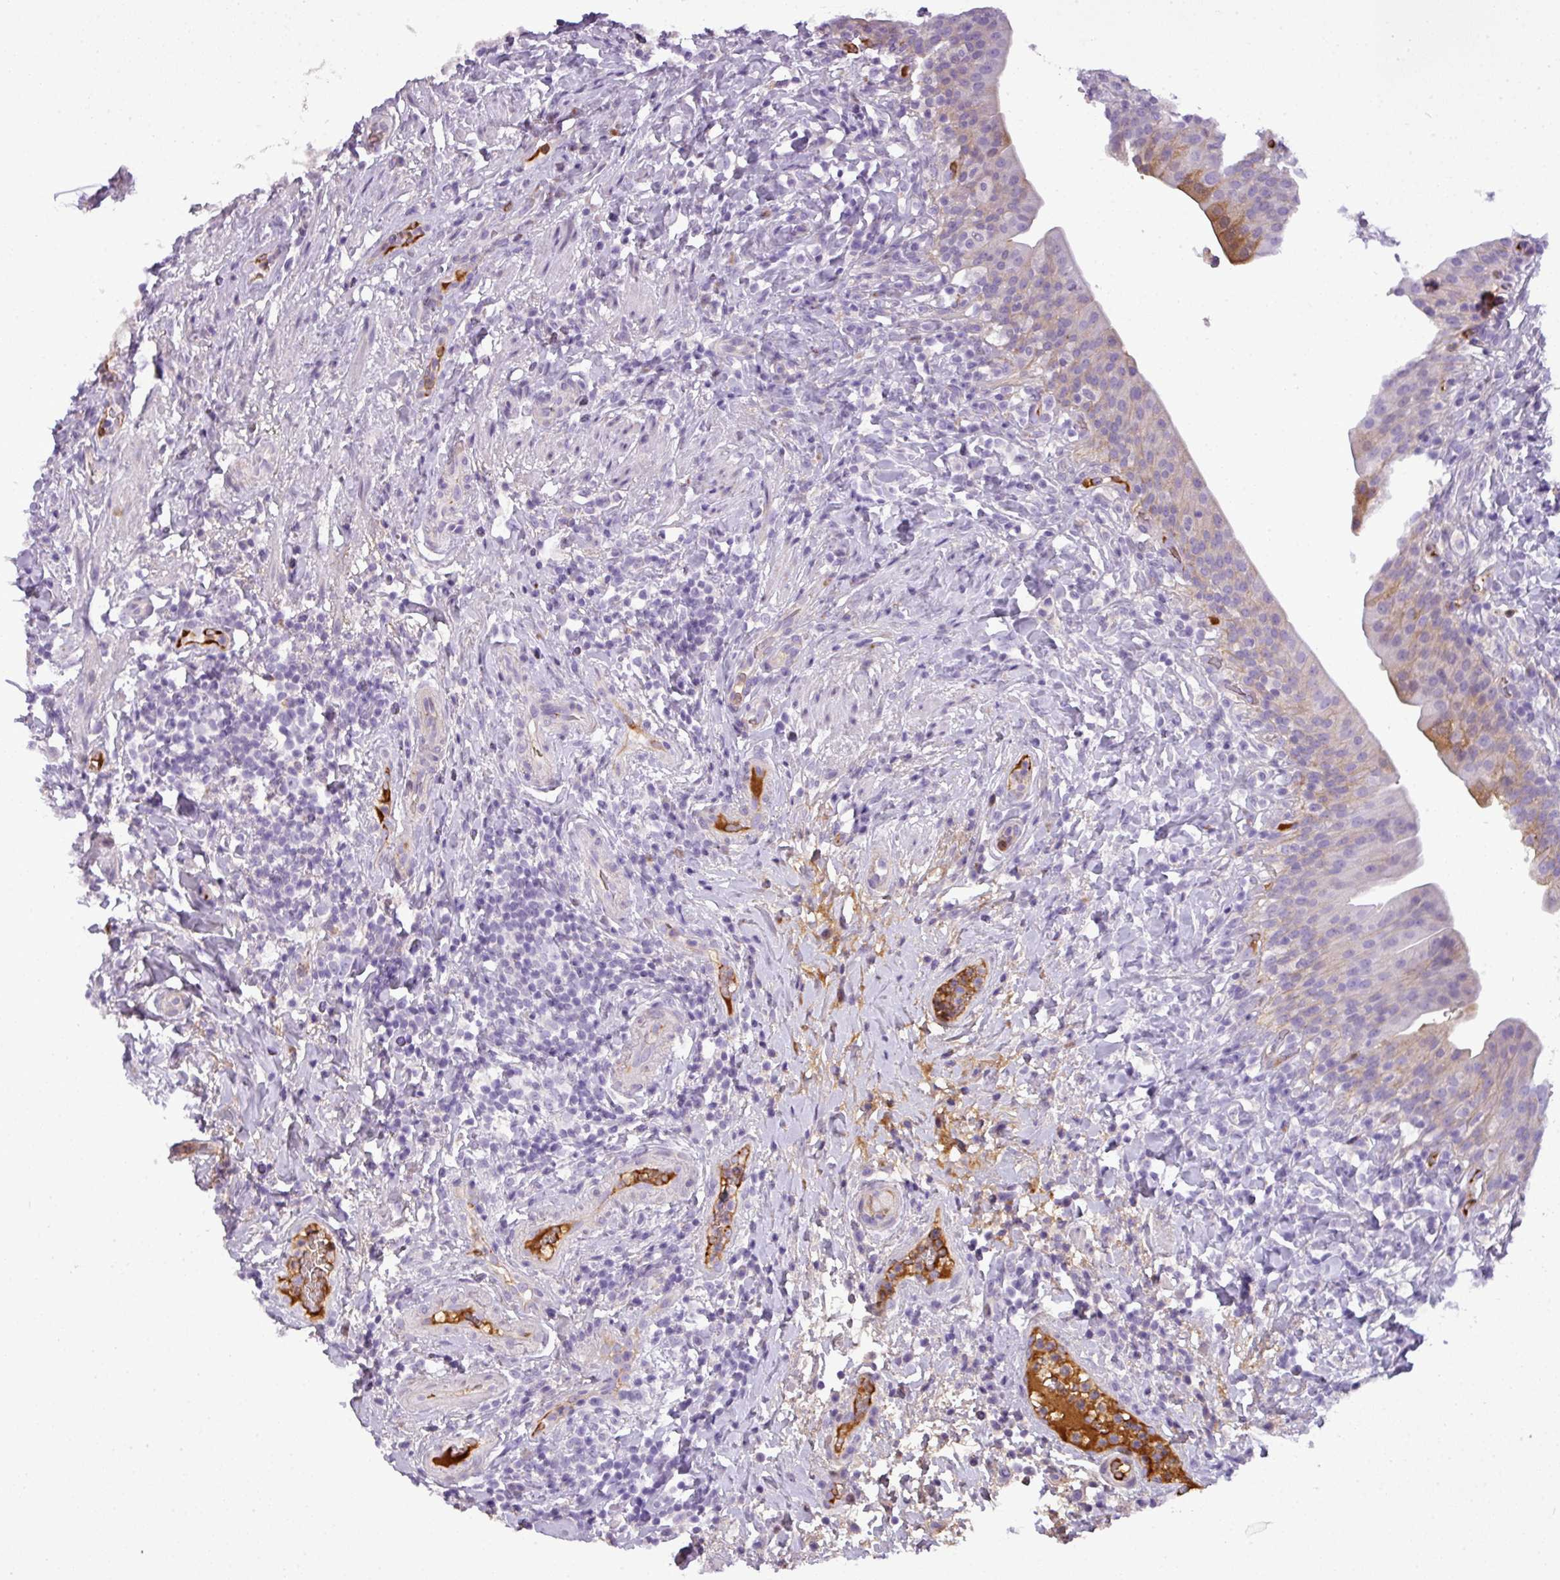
{"staining": {"intensity": "moderate", "quantity": "<25%", "location": "cytoplasmic/membranous"}, "tissue": "urinary bladder", "cell_type": "Urothelial cells", "image_type": "normal", "snomed": [{"axis": "morphology", "description": "Normal tissue, NOS"}, {"axis": "morphology", "description": "Inflammation, NOS"}, {"axis": "topography", "description": "Urinary bladder"}], "caption": "A brown stain highlights moderate cytoplasmic/membranous staining of a protein in urothelial cells of normal human urinary bladder.", "gene": "C4A", "patient": {"sex": "male", "age": 64}}